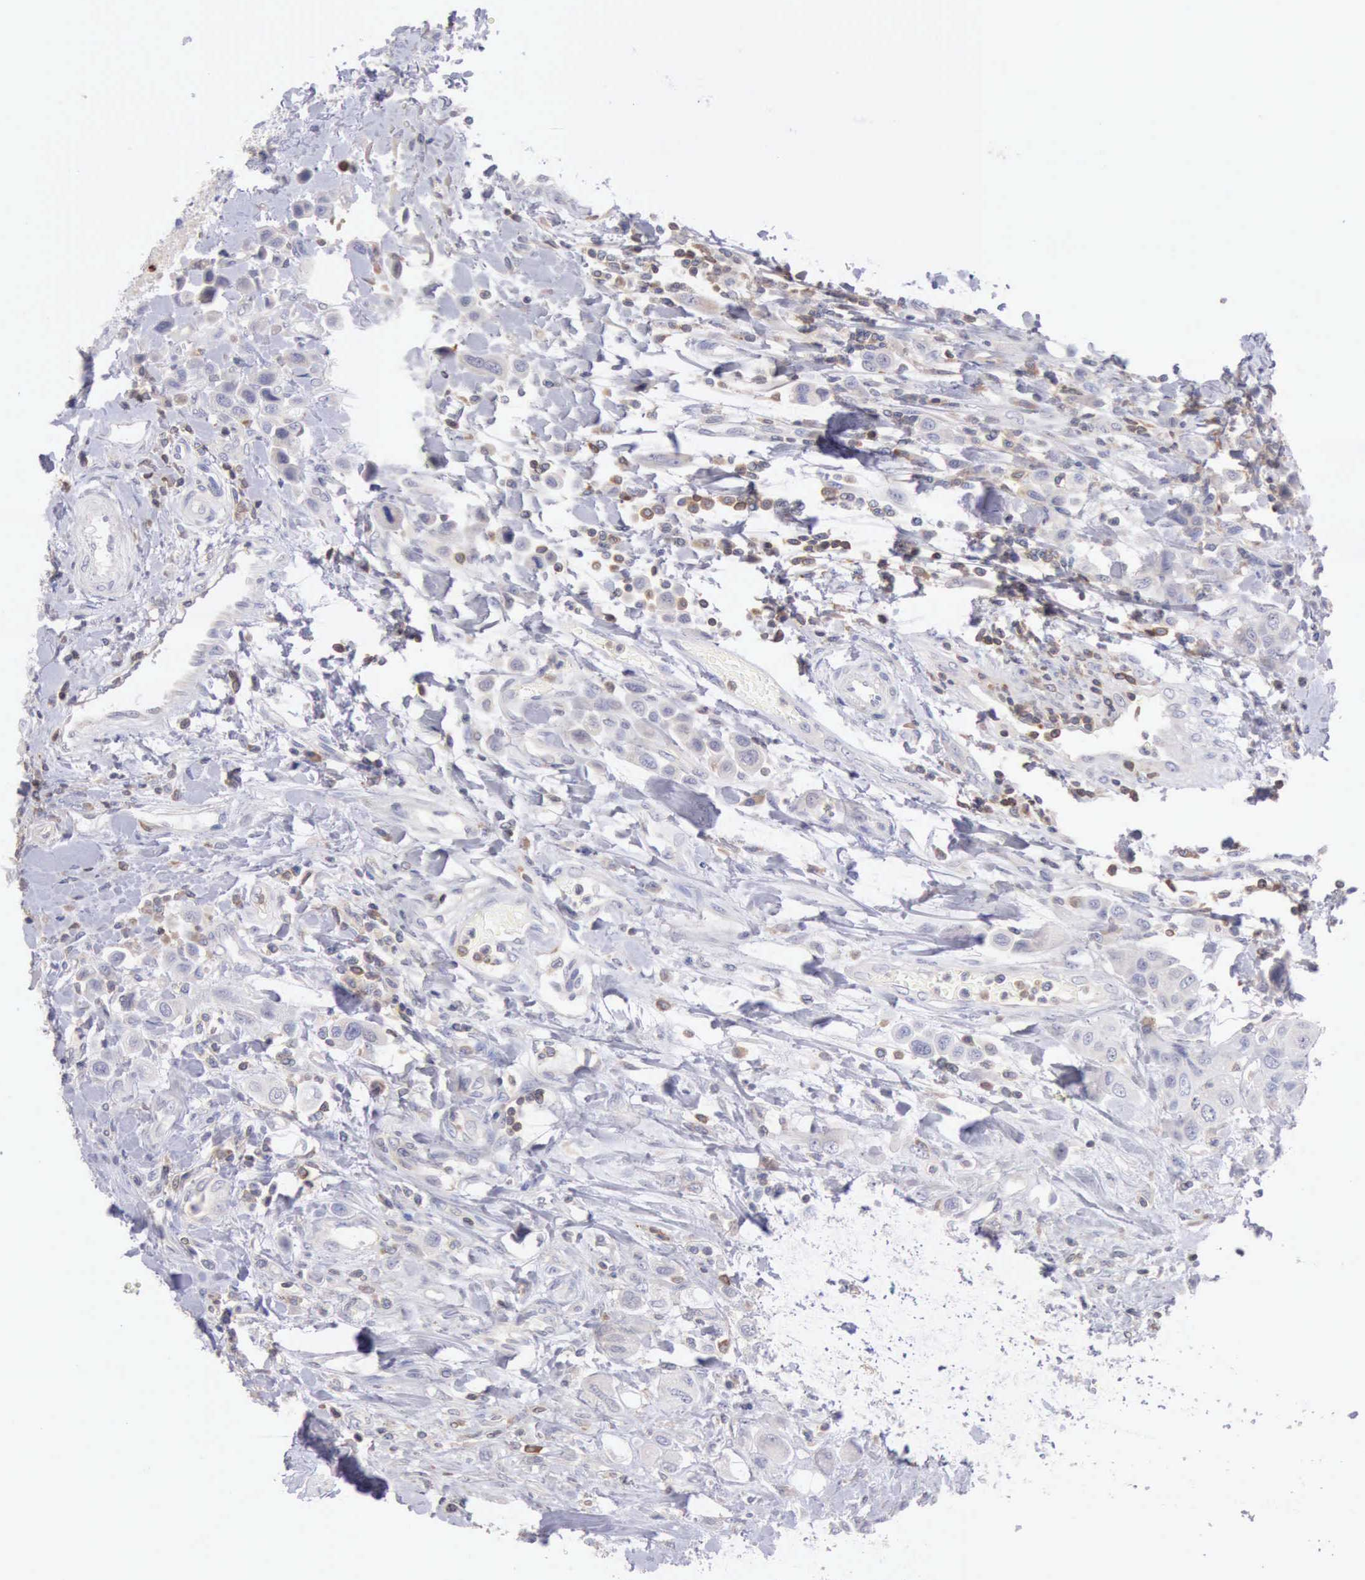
{"staining": {"intensity": "negative", "quantity": "none", "location": "none"}, "tissue": "urothelial cancer", "cell_type": "Tumor cells", "image_type": "cancer", "snomed": [{"axis": "morphology", "description": "Urothelial carcinoma, High grade"}, {"axis": "topography", "description": "Urinary bladder"}], "caption": "Protein analysis of urothelial cancer displays no significant positivity in tumor cells. The staining was performed using DAB to visualize the protein expression in brown, while the nuclei were stained in blue with hematoxylin (Magnification: 20x).", "gene": "SASH3", "patient": {"sex": "male", "age": 50}}